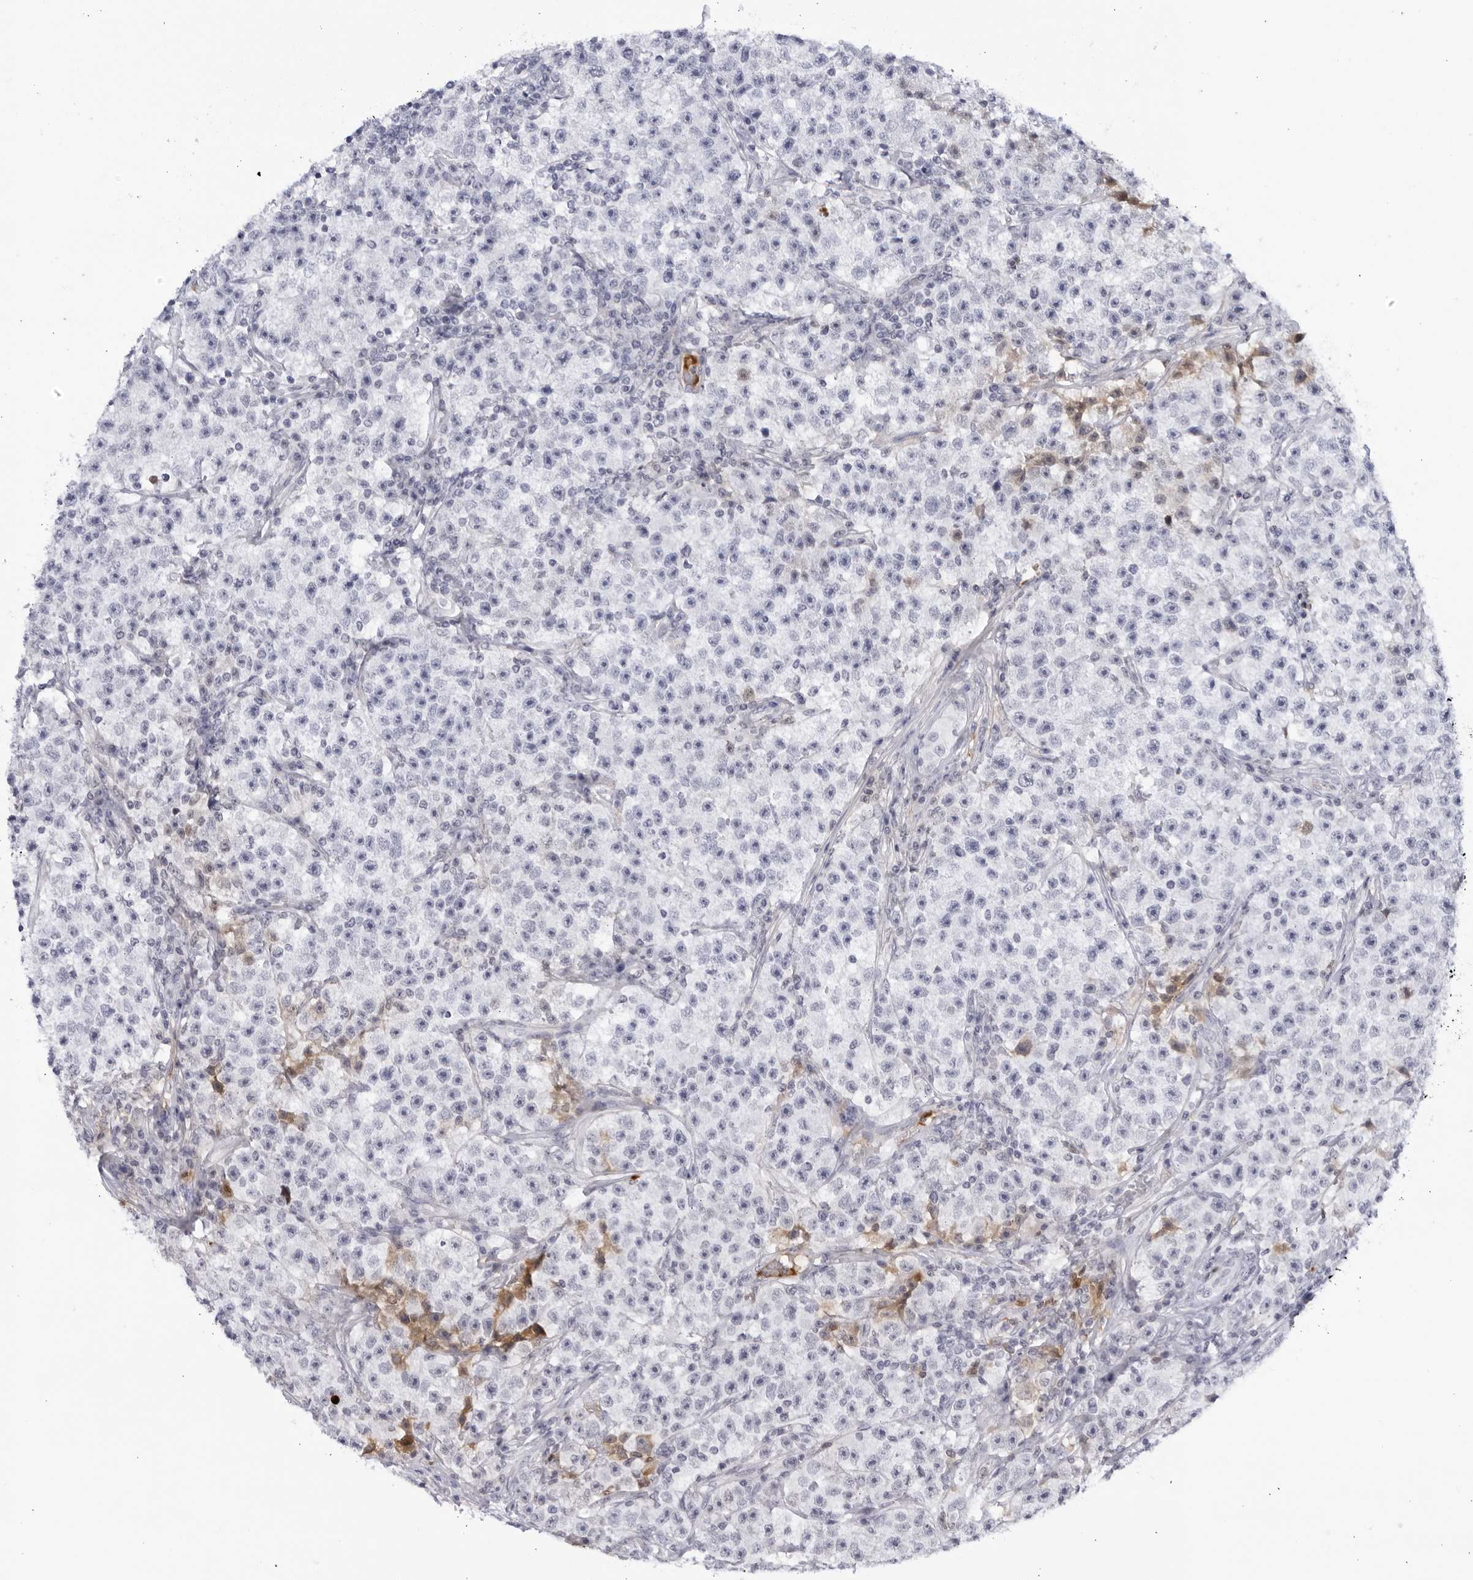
{"staining": {"intensity": "negative", "quantity": "none", "location": "none"}, "tissue": "testis cancer", "cell_type": "Tumor cells", "image_type": "cancer", "snomed": [{"axis": "morphology", "description": "Seminoma, NOS"}, {"axis": "topography", "description": "Testis"}], "caption": "Histopathology image shows no protein staining in tumor cells of seminoma (testis) tissue. The staining is performed using DAB brown chromogen with nuclei counter-stained in using hematoxylin.", "gene": "CNBD1", "patient": {"sex": "male", "age": 22}}